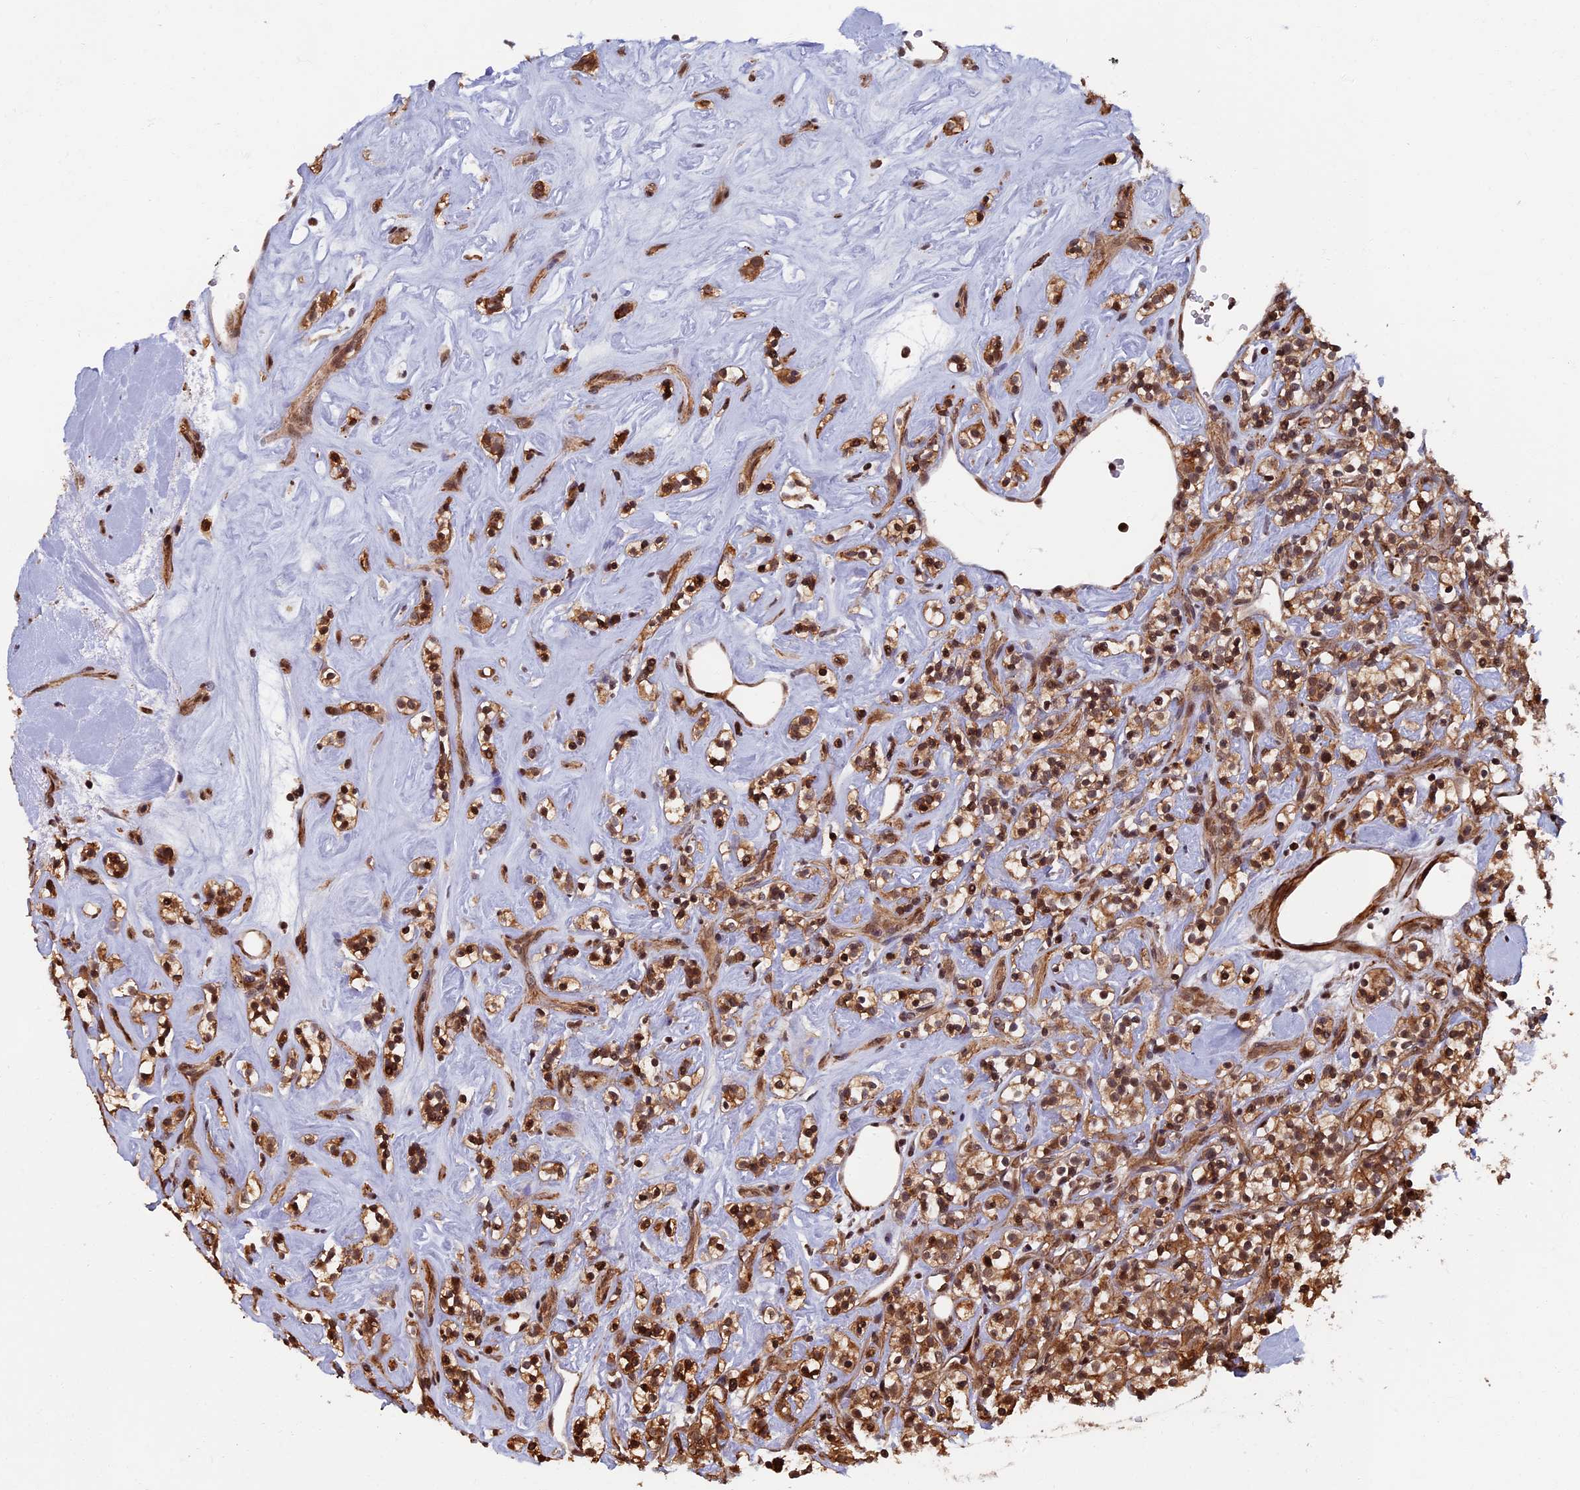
{"staining": {"intensity": "moderate", "quantity": ">75%", "location": "cytoplasmic/membranous,nuclear"}, "tissue": "renal cancer", "cell_type": "Tumor cells", "image_type": "cancer", "snomed": [{"axis": "morphology", "description": "Adenocarcinoma, NOS"}, {"axis": "topography", "description": "Kidney"}], "caption": "Renal cancer (adenocarcinoma) stained with immunohistochemistry (IHC) shows moderate cytoplasmic/membranous and nuclear positivity in approximately >75% of tumor cells. The staining was performed using DAB (3,3'-diaminobenzidine), with brown indicating positive protein expression. Nuclei are stained blue with hematoxylin.", "gene": "CTDP1", "patient": {"sex": "male", "age": 77}}